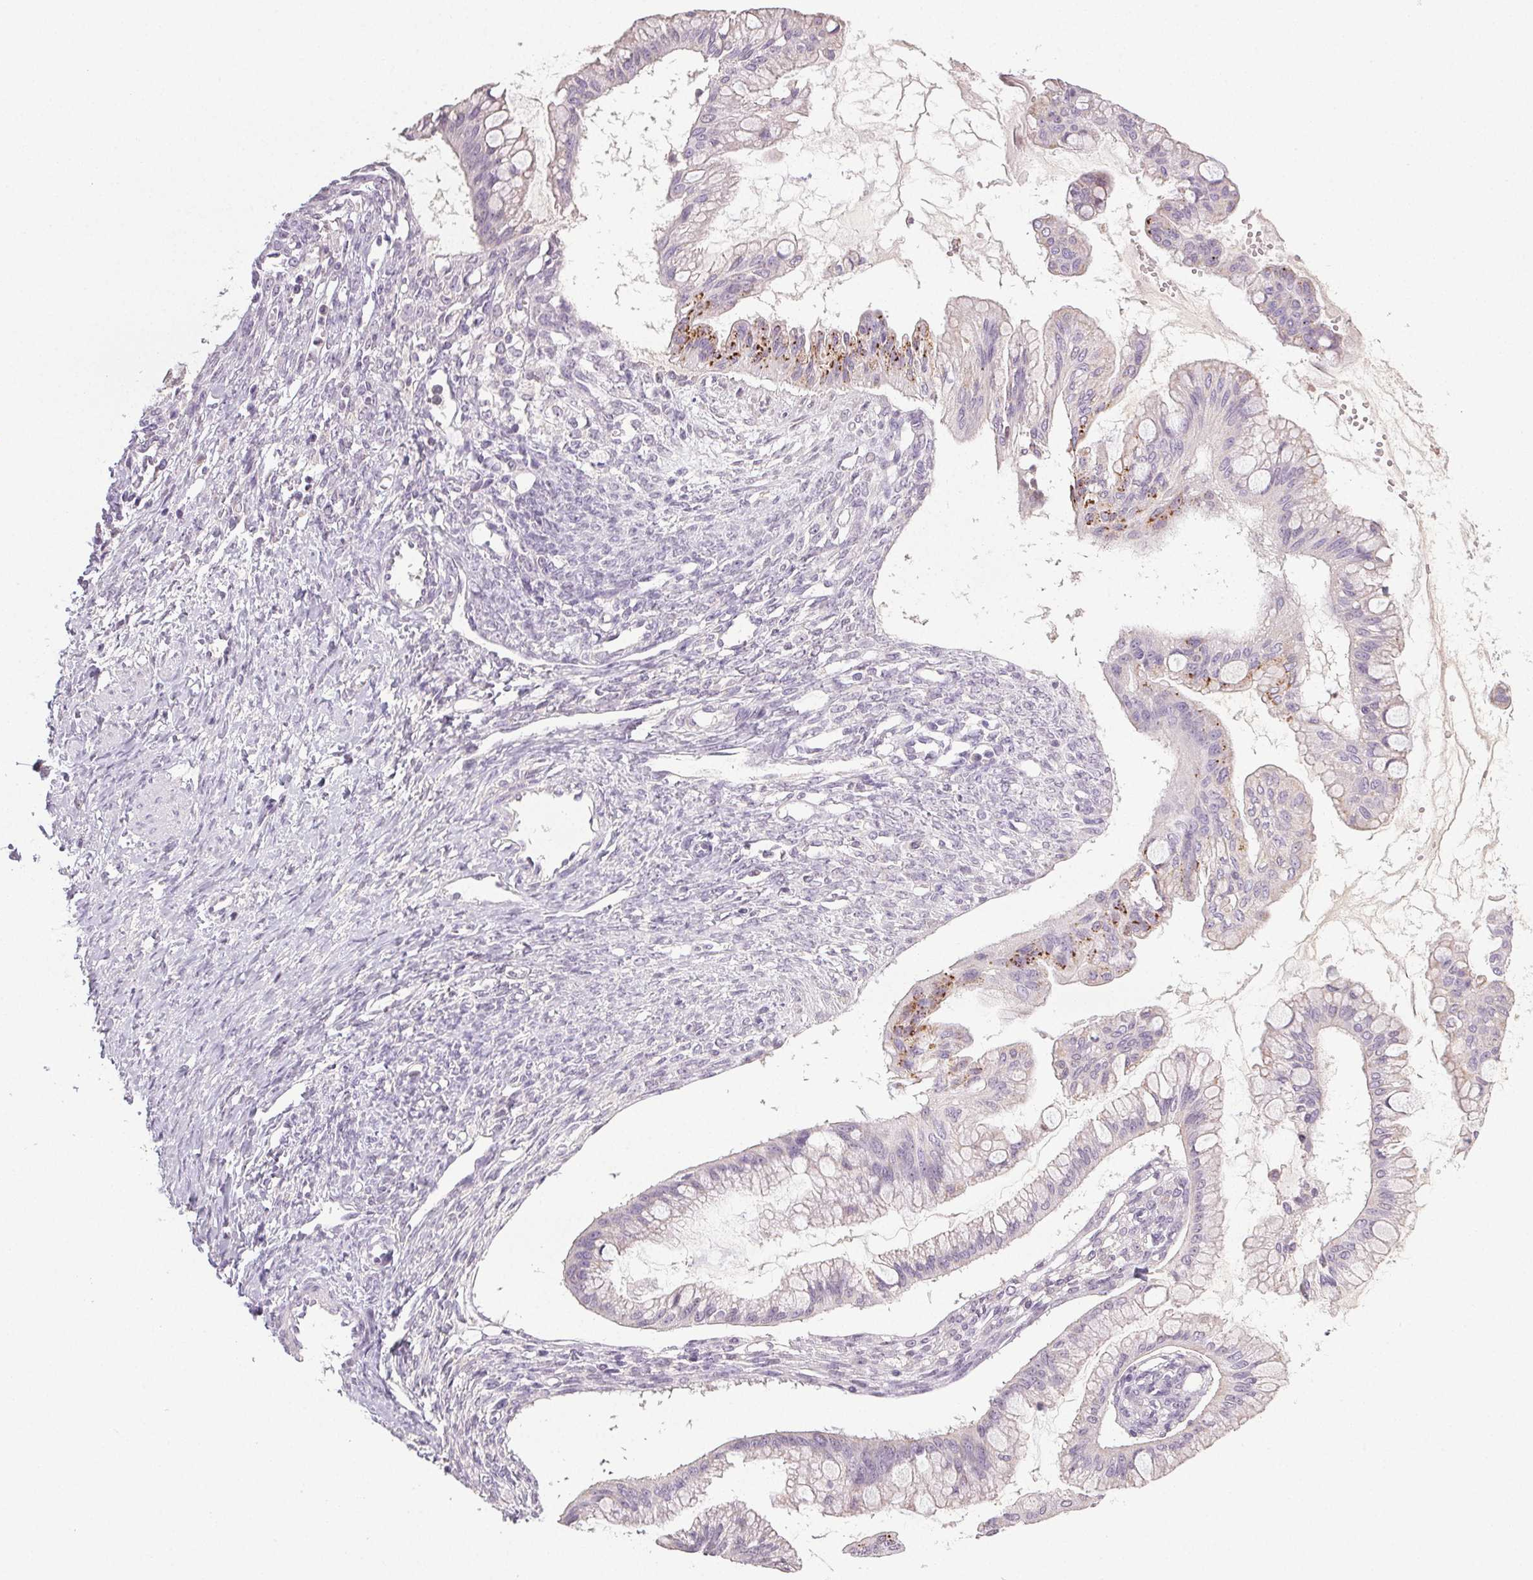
{"staining": {"intensity": "moderate", "quantity": "<25%", "location": "cytoplasmic/membranous"}, "tissue": "ovarian cancer", "cell_type": "Tumor cells", "image_type": "cancer", "snomed": [{"axis": "morphology", "description": "Cystadenocarcinoma, mucinous, NOS"}, {"axis": "topography", "description": "Ovary"}], "caption": "Immunohistochemical staining of ovarian cancer (mucinous cystadenocarcinoma) reveals moderate cytoplasmic/membranous protein positivity in approximately <25% of tumor cells.", "gene": "COL7A1", "patient": {"sex": "female", "age": 73}}